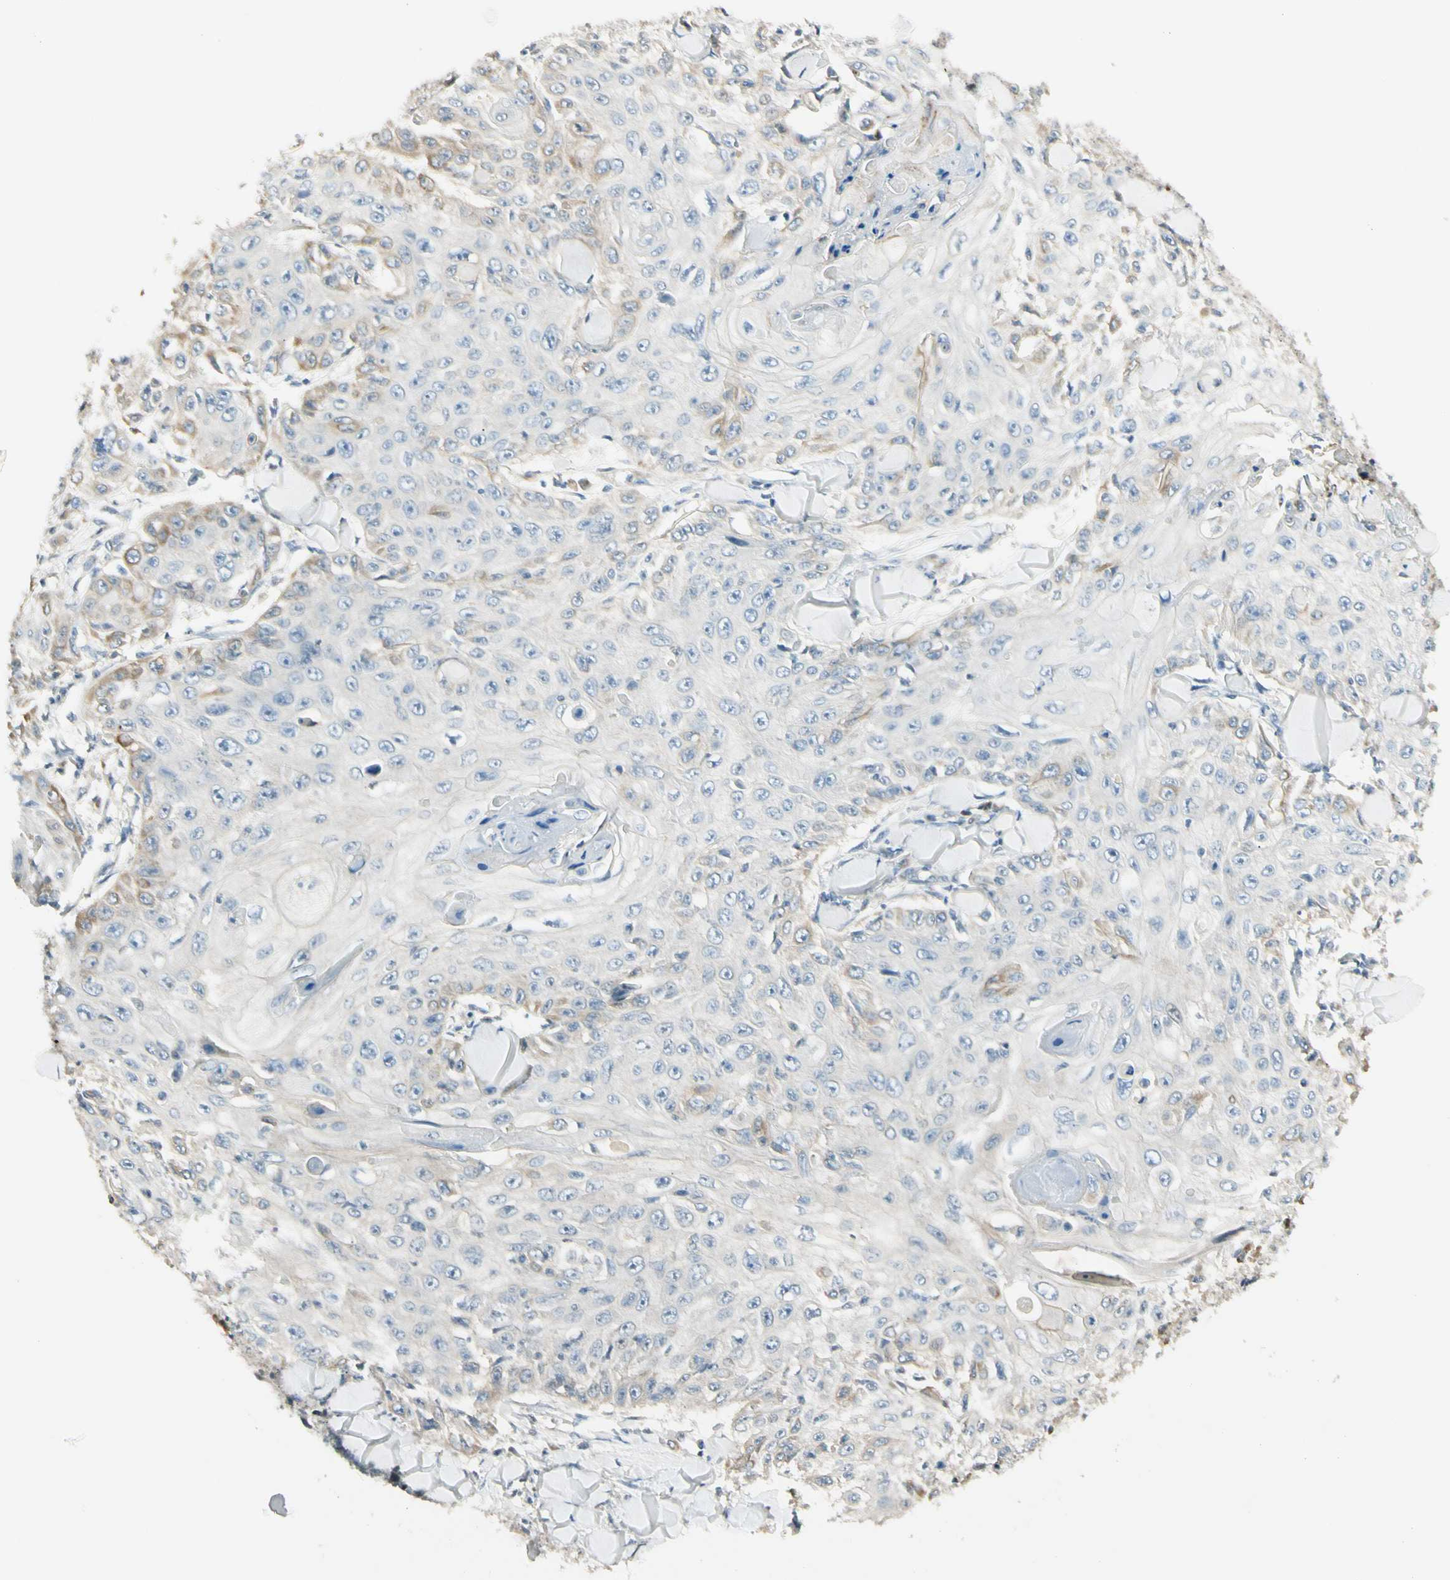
{"staining": {"intensity": "weak", "quantity": "<25%", "location": "cytoplasmic/membranous"}, "tissue": "skin cancer", "cell_type": "Tumor cells", "image_type": "cancer", "snomed": [{"axis": "morphology", "description": "Squamous cell carcinoma, NOS"}, {"axis": "topography", "description": "Skin"}], "caption": "High magnification brightfield microscopy of skin cancer stained with DAB (3,3'-diaminobenzidine) (brown) and counterstained with hematoxylin (blue): tumor cells show no significant staining. Brightfield microscopy of IHC stained with DAB (3,3'-diaminobenzidine) (brown) and hematoxylin (blue), captured at high magnification.", "gene": "P3H2", "patient": {"sex": "male", "age": 86}}